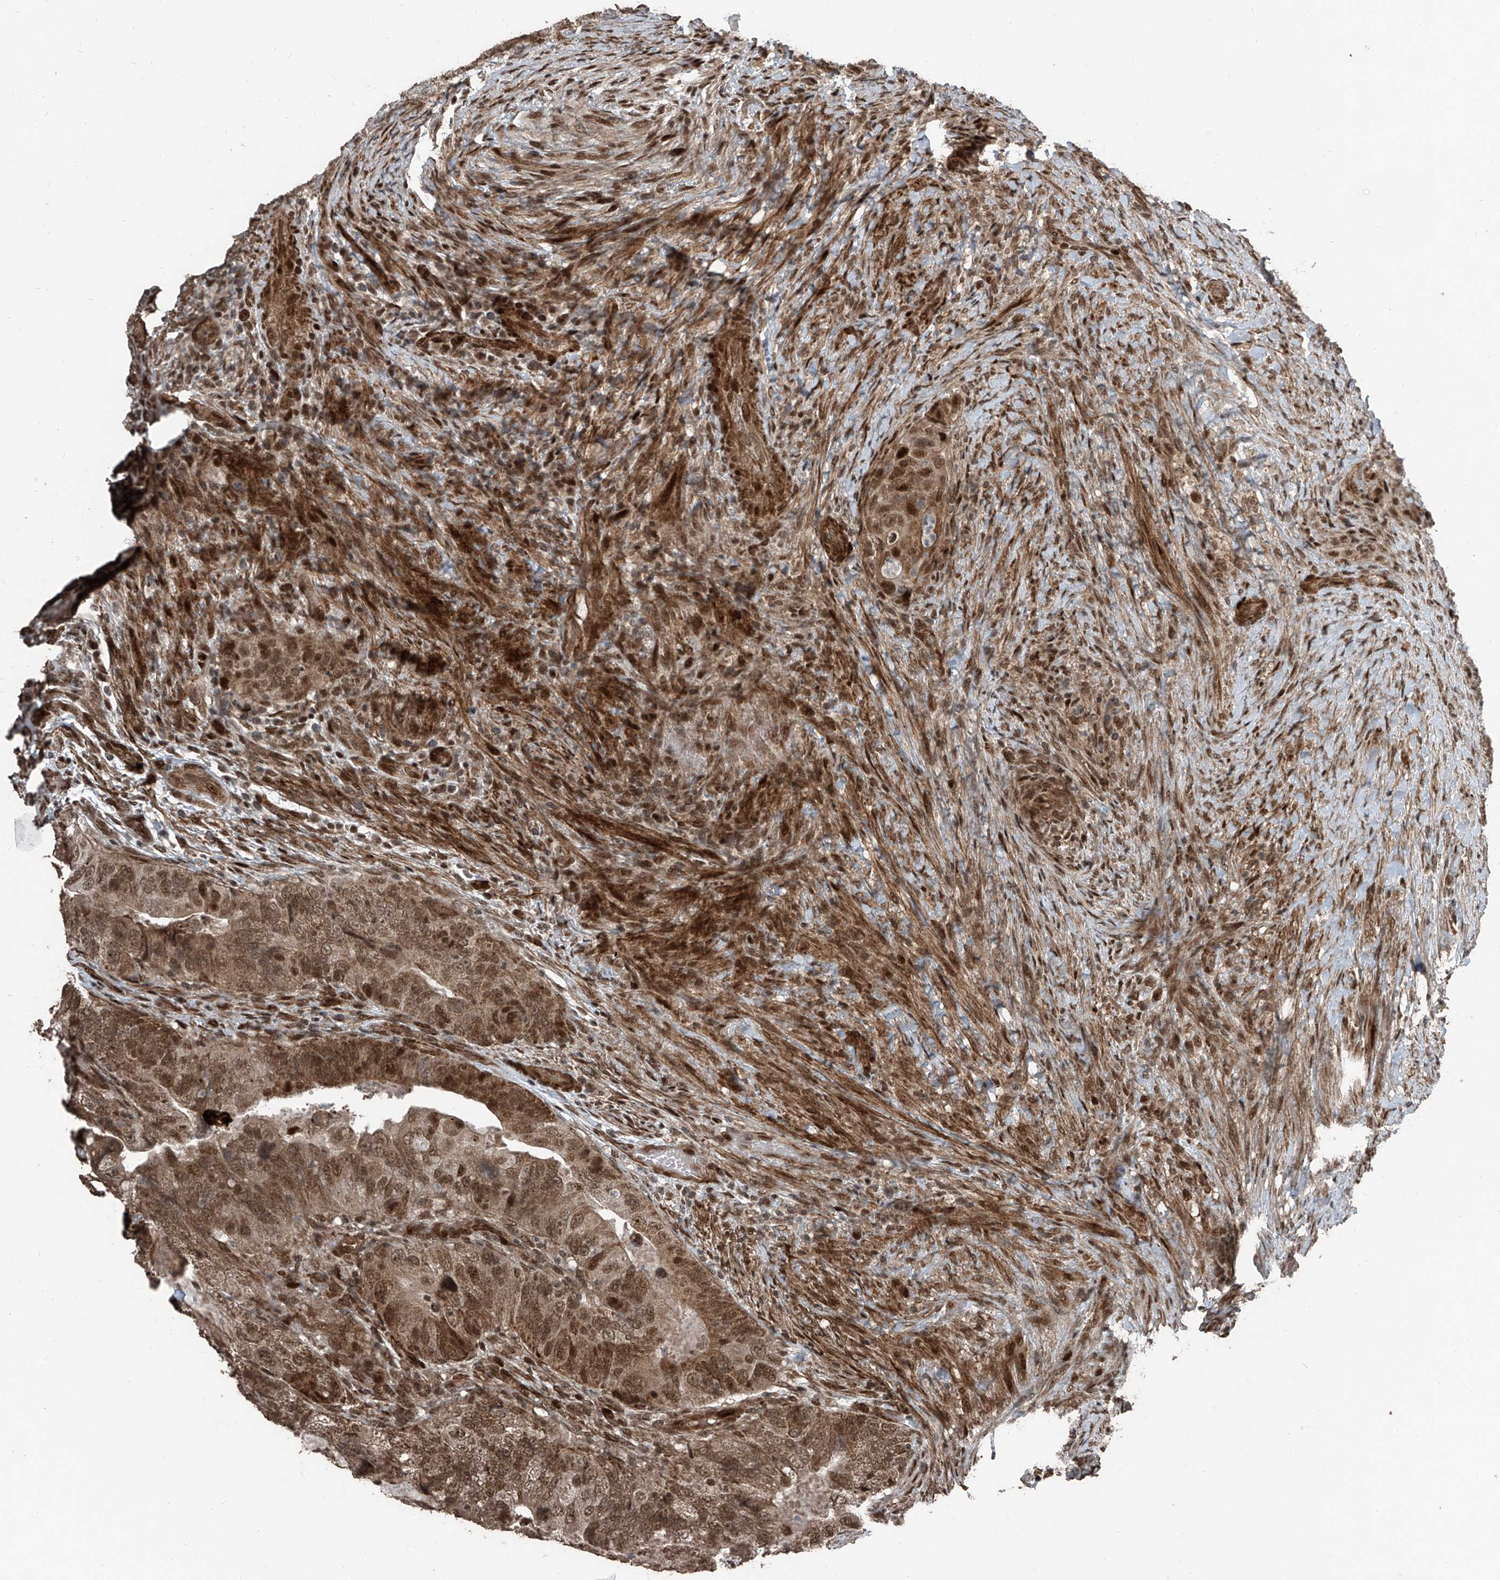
{"staining": {"intensity": "moderate", "quantity": ">75%", "location": "cytoplasmic/membranous,nuclear"}, "tissue": "colorectal cancer", "cell_type": "Tumor cells", "image_type": "cancer", "snomed": [{"axis": "morphology", "description": "Adenocarcinoma, NOS"}, {"axis": "topography", "description": "Rectum"}], "caption": "The photomicrograph reveals a brown stain indicating the presence of a protein in the cytoplasmic/membranous and nuclear of tumor cells in colorectal adenocarcinoma.", "gene": "ZNF570", "patient": {"sex": "male", "age": 63}}